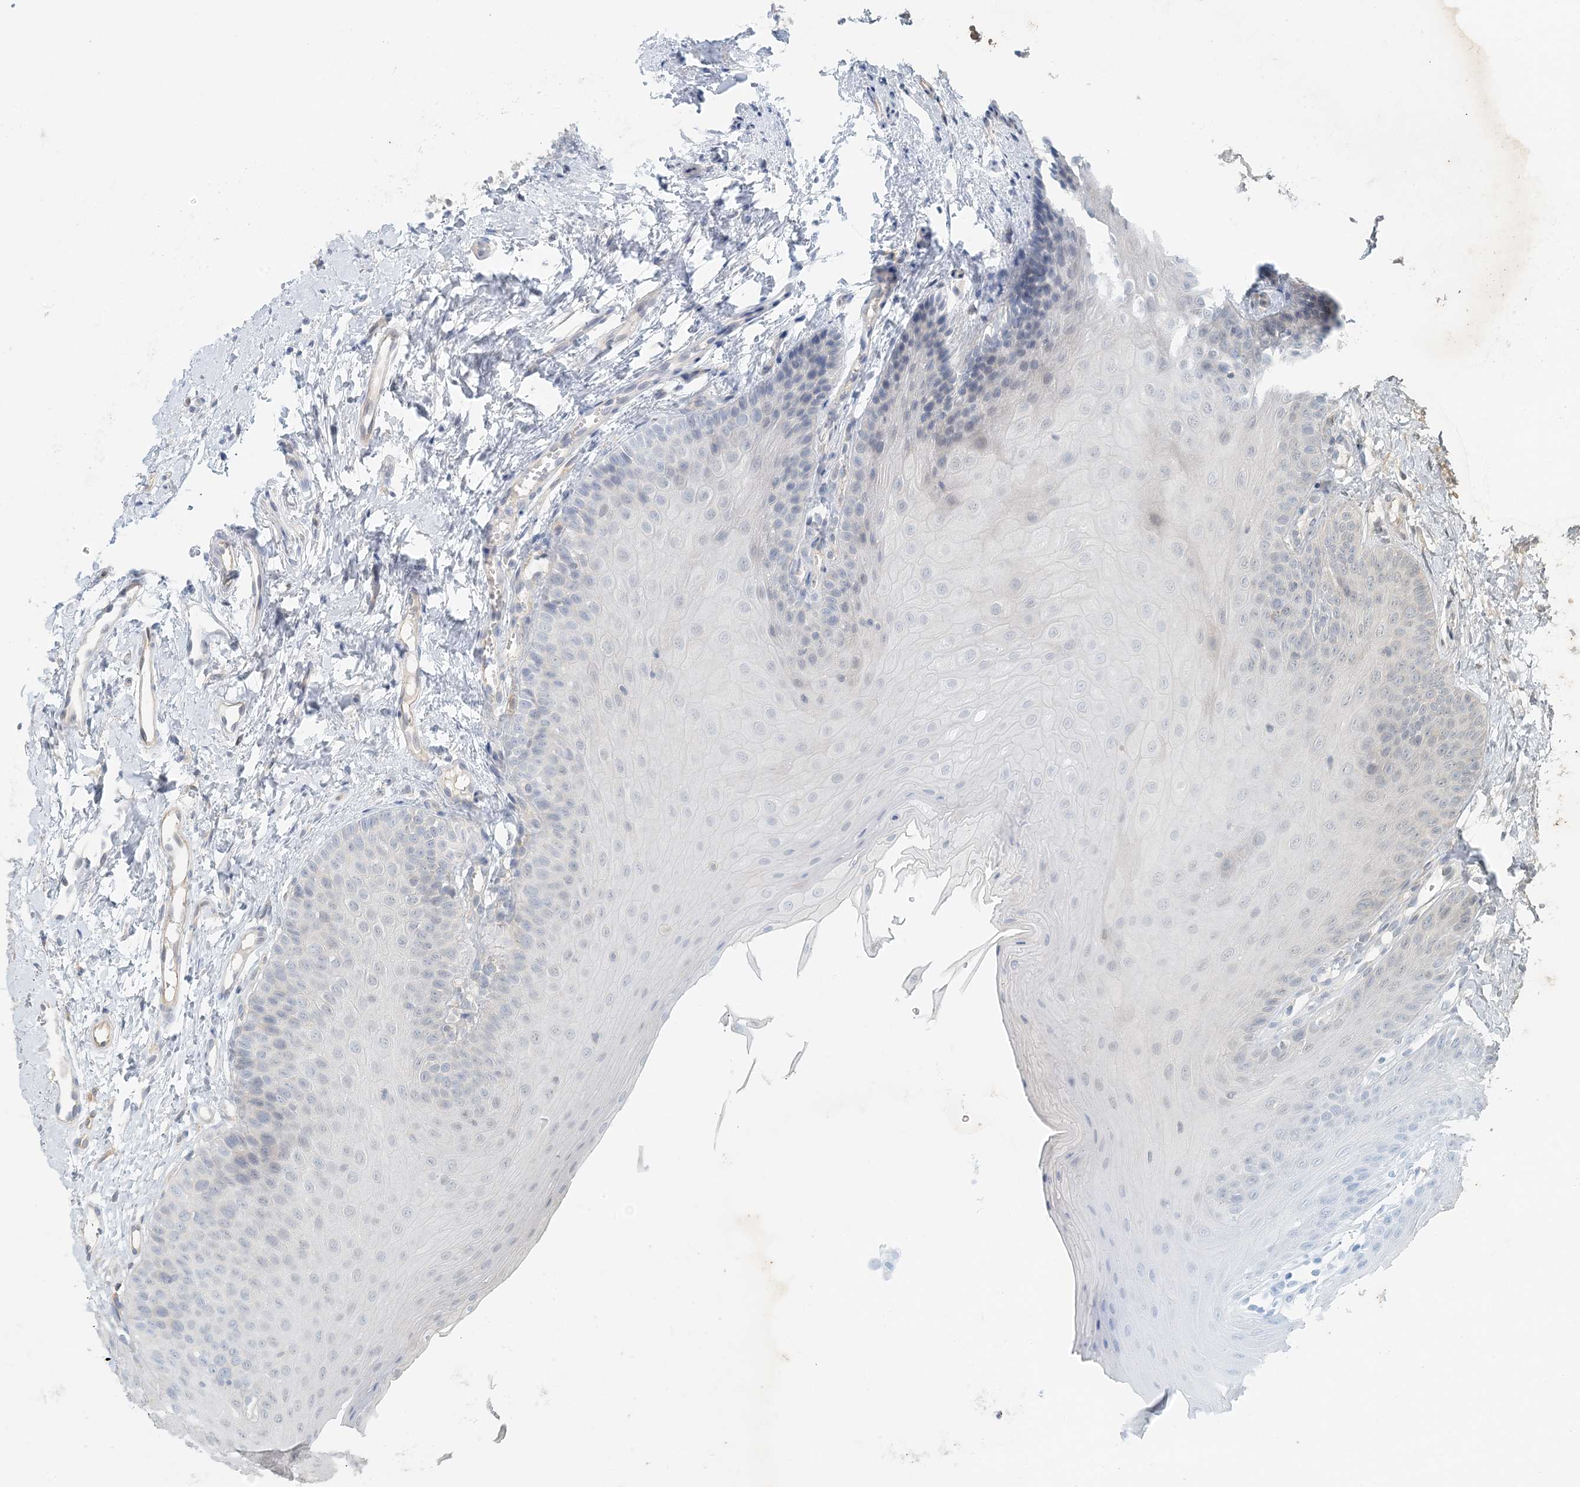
{"staining": {"intensity": "weak", "quantity": "<25%", "location": "cytoplasmic/membranous"}, "tissue": "oral mucosa", "cell_type": "Squamous epithelial cells", "image_type": "normal", "snomed": [{"axis": "morphology", "description": "Normal tissue, NOS"}, {"axis": "topography", "description": "Oral tissue"}], "caption": "Immunohistochemical staining of unremarkable oral mucosa shows no significant positivity in squamous epithelial cells. Brightfield microscopy of immunohistochemistry (IHC) stained with DAB (brown) and hematoxylin (blue), captured at high magnification.", "gene": "OBI1", "patient": {"sex": "female", "age": 68}}